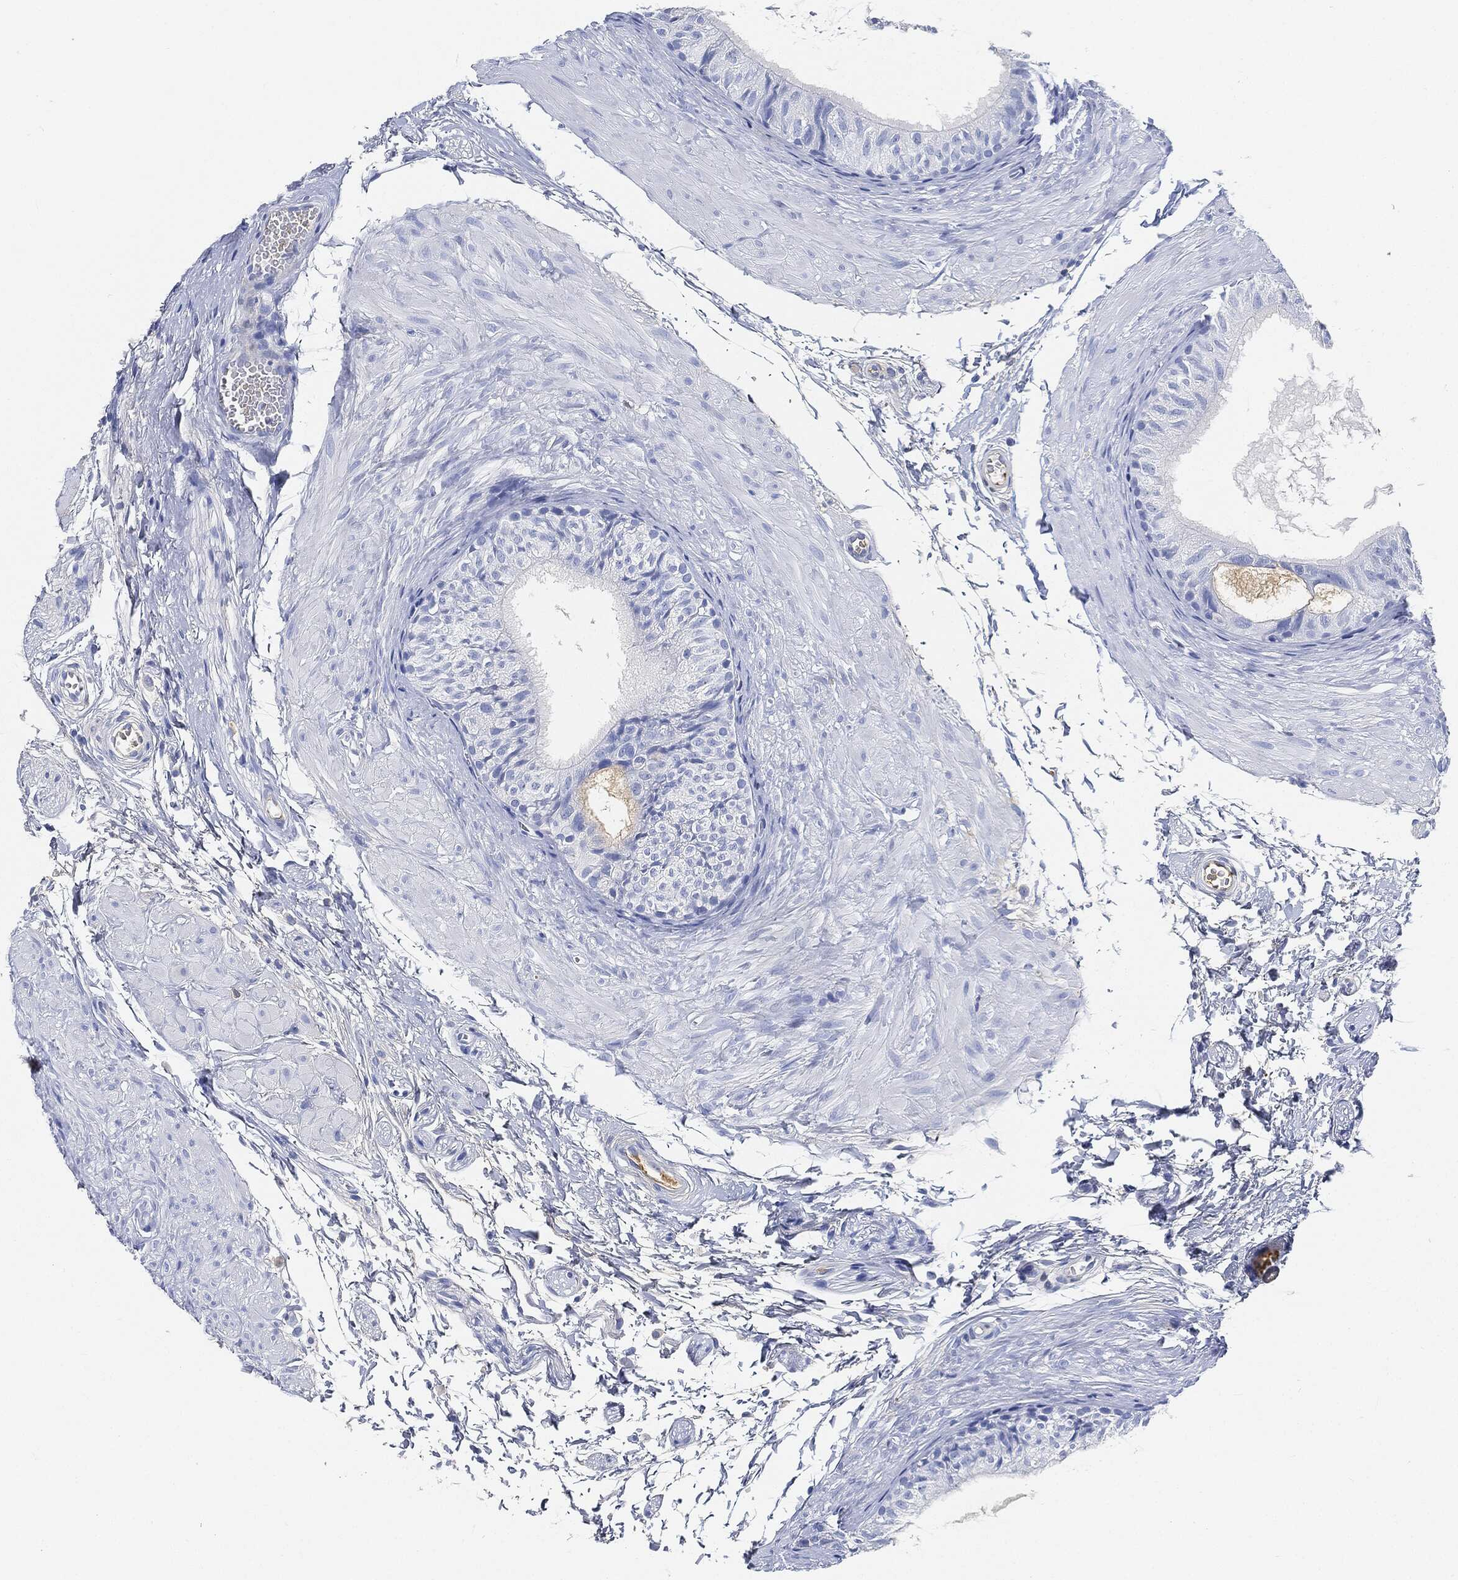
{"staining": {"intensity": "negative", "quantity": "none", "location": "none"}, "tissue": "epididymis", "cell_type": "Glandular cells", "image_type": "normal", "snomed": [{"axis": "morphology", "description": "Normal tissue, NOS"}, {"axis": "topography", "description": "Epididymis"}], "caption": "The histopathology image demonstrates no staining of glandular cells in normal epididymis.", "gene": "IGLV6", "patient": {"sex": "male", "age": 22}}